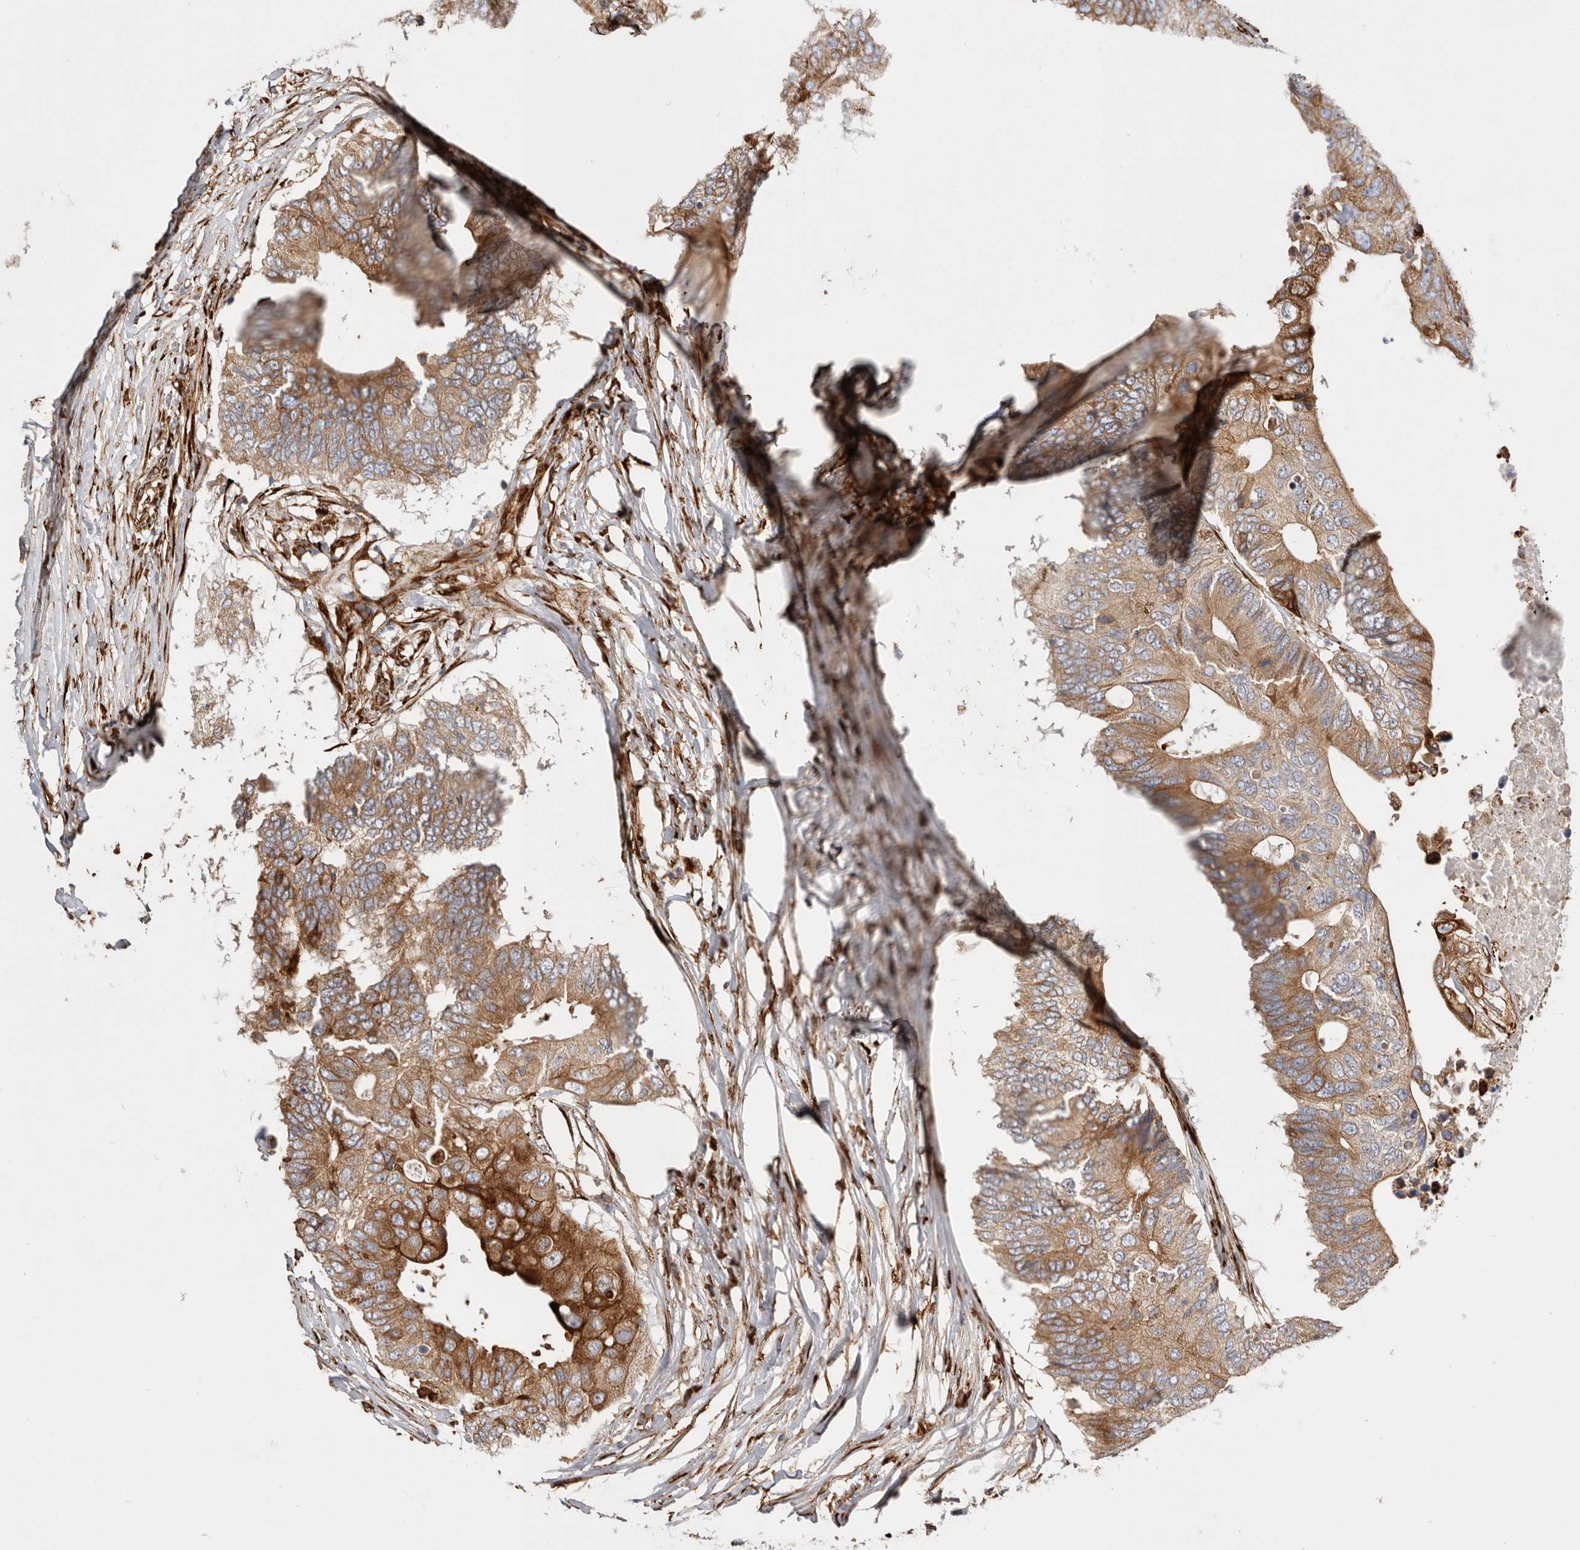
{"staining": {"intensity": "moderate", "quantity": ">75%", "location": "cytoplasmic/membranous"}, "tissue": "colorectal cancer", "cell_type": "Tumor cells", "image_type": "cancer", "snomed": [{"axis": "morphology", "description": "Adenocarcinoma, NOS"}, {"axis": "topography", "description": "Colon"}], "caption": "Colorectal adenocarcinoma stained with IHC shows moderate cytoplasmic/membranous expression in about >75% of tumor cells.", "gene": "WDTC1", "patient": {"sex": "male", "age": 71}}